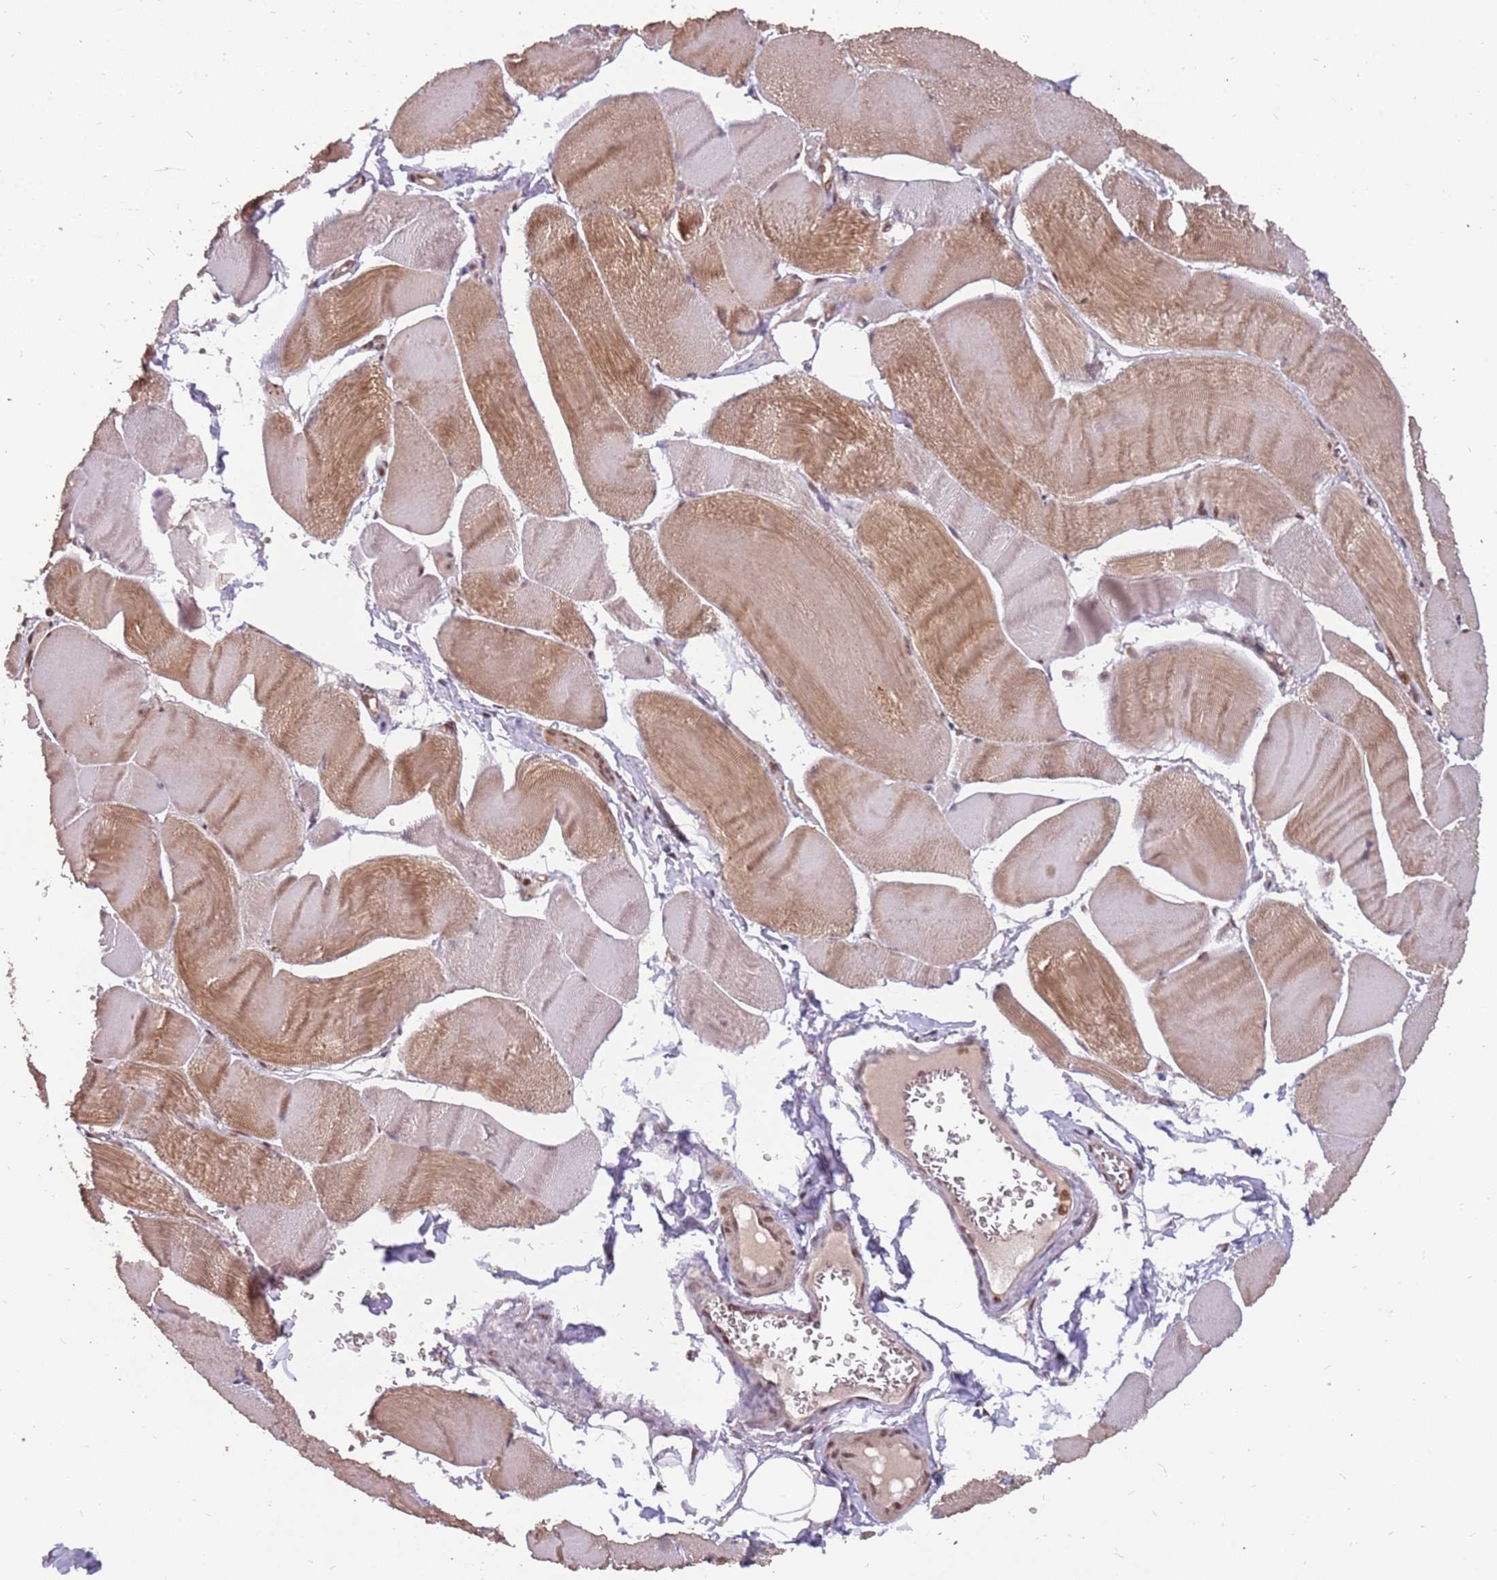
{"staining": {"intensity": "moderate", "quantity": "25%-75%", "location": "cytoplasmic/membranous"}, "tissue": "skeletal muscle", "cell_type": "Myocytes", "image_type": "normal", "snomed": [{"axis": "morphology", "description": "Normal tissue, NOS"}, {"axis": "morphology", "description": "Basal cell carcinoma"}, {"axis": "topography", "description": "Skeletal muscle"}], "caption": "The image exhibits immunohistochemical staining of unremarkable skeletal muscle. There is moderate cytoplasmic/membranous expression is appreciated in approximately 25%-75% of myocytes.", "gene": "GBP2", "patient": {"sex": "female", "age": 64}}